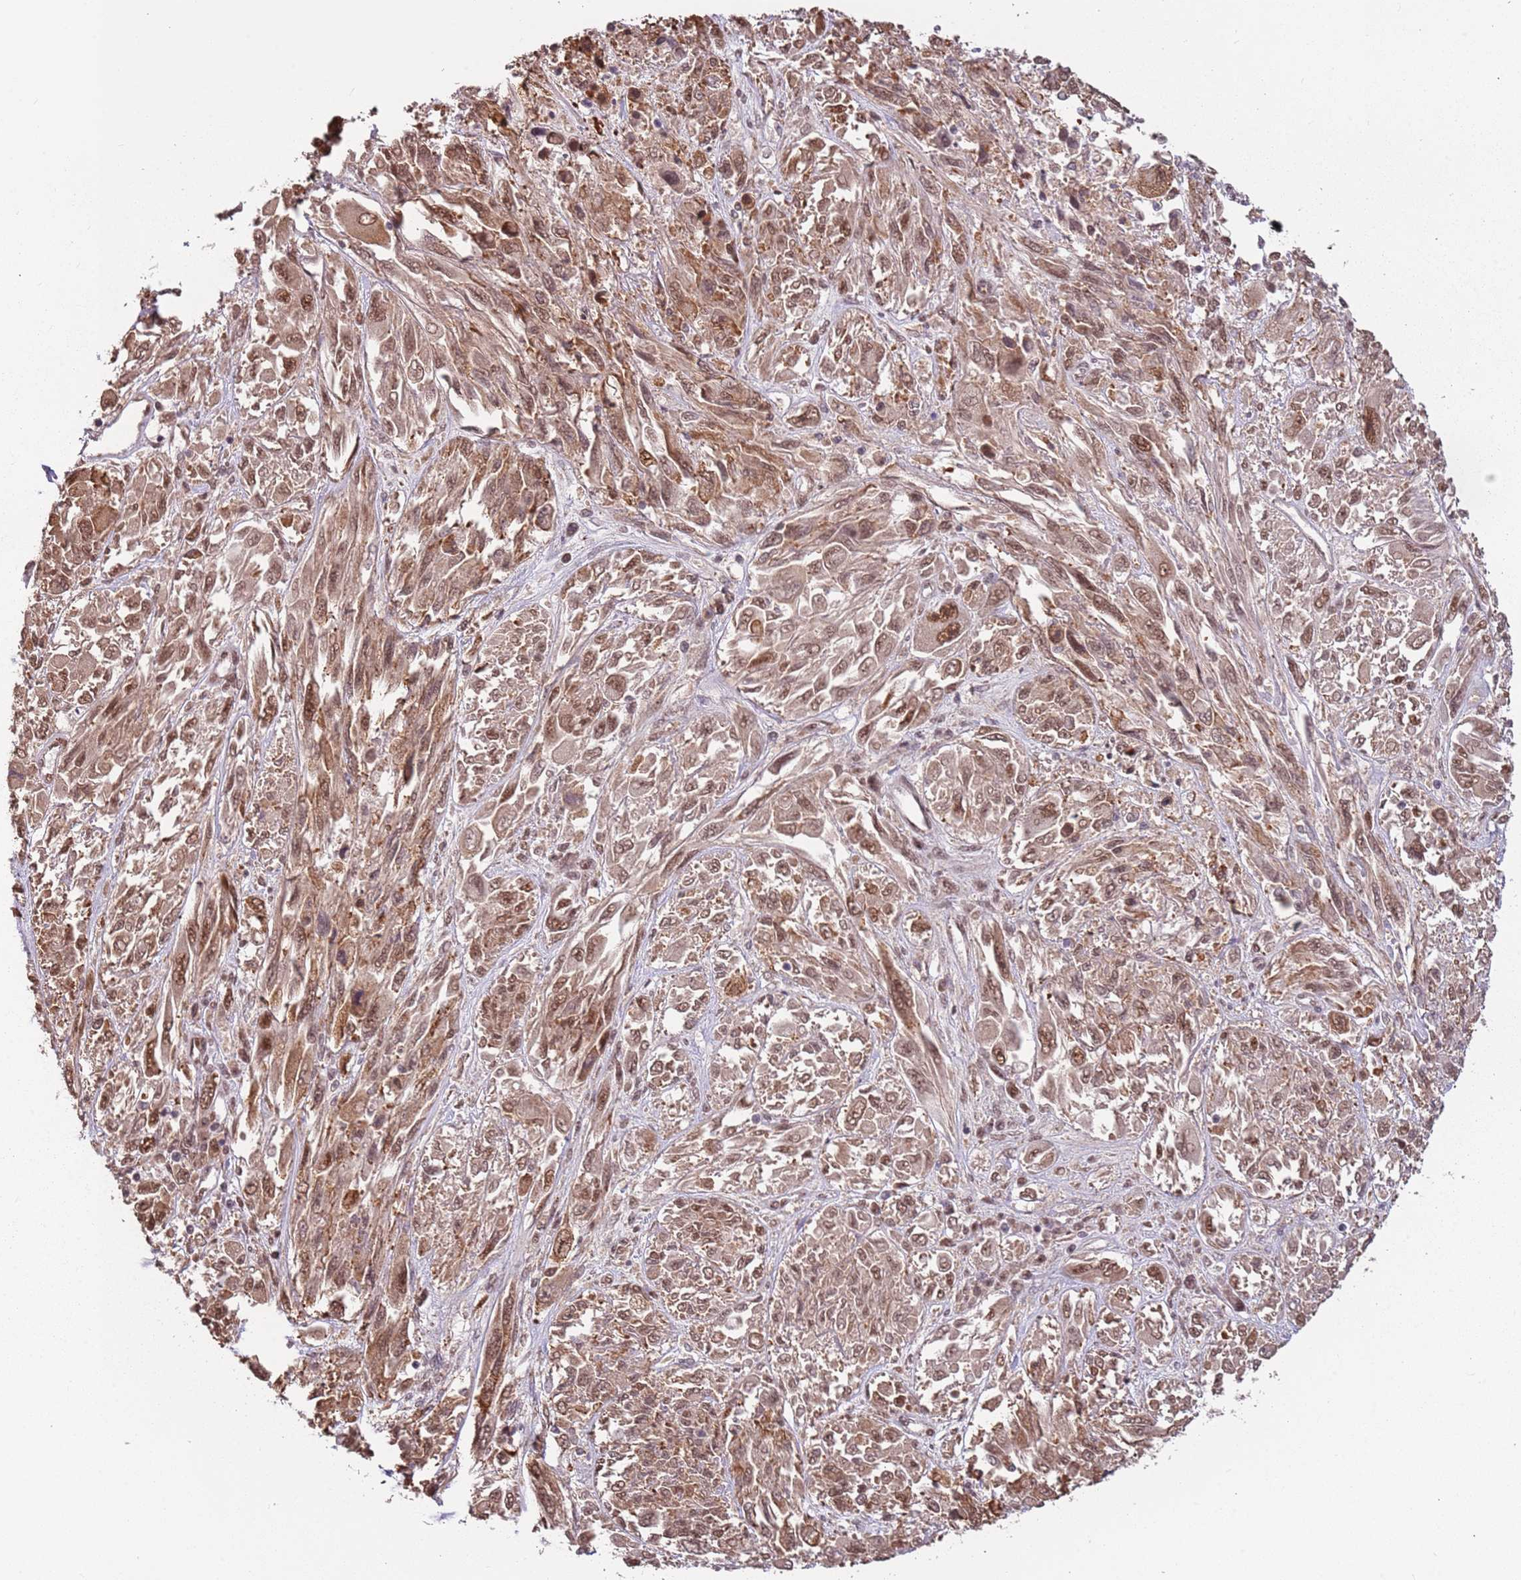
{"staining": {"intensity": "moderate", "quantity": ">75%", "location": "nuclear"}, "tissue": "melanoma", "cell_type": "Tumor cells", "image_type": "cancer", "snomed": [{"axis": "morphology", "description": "Malignant melanoma, NOS"}, {"axis": "topography", "description": "Skin"}], "caption": "High-magnification brightfield microscopy of melanoma stained with DAB (brown) and counterstained with hematoxylin (blue). tumor cells exhibit moderate nuclear staining is present in approximately>75% of cells. (brown staining indicates protein expression, while blue staining denotes nuclei).", "gene": "POLR3H", "patient": {"sex": "female", "age": 91}}